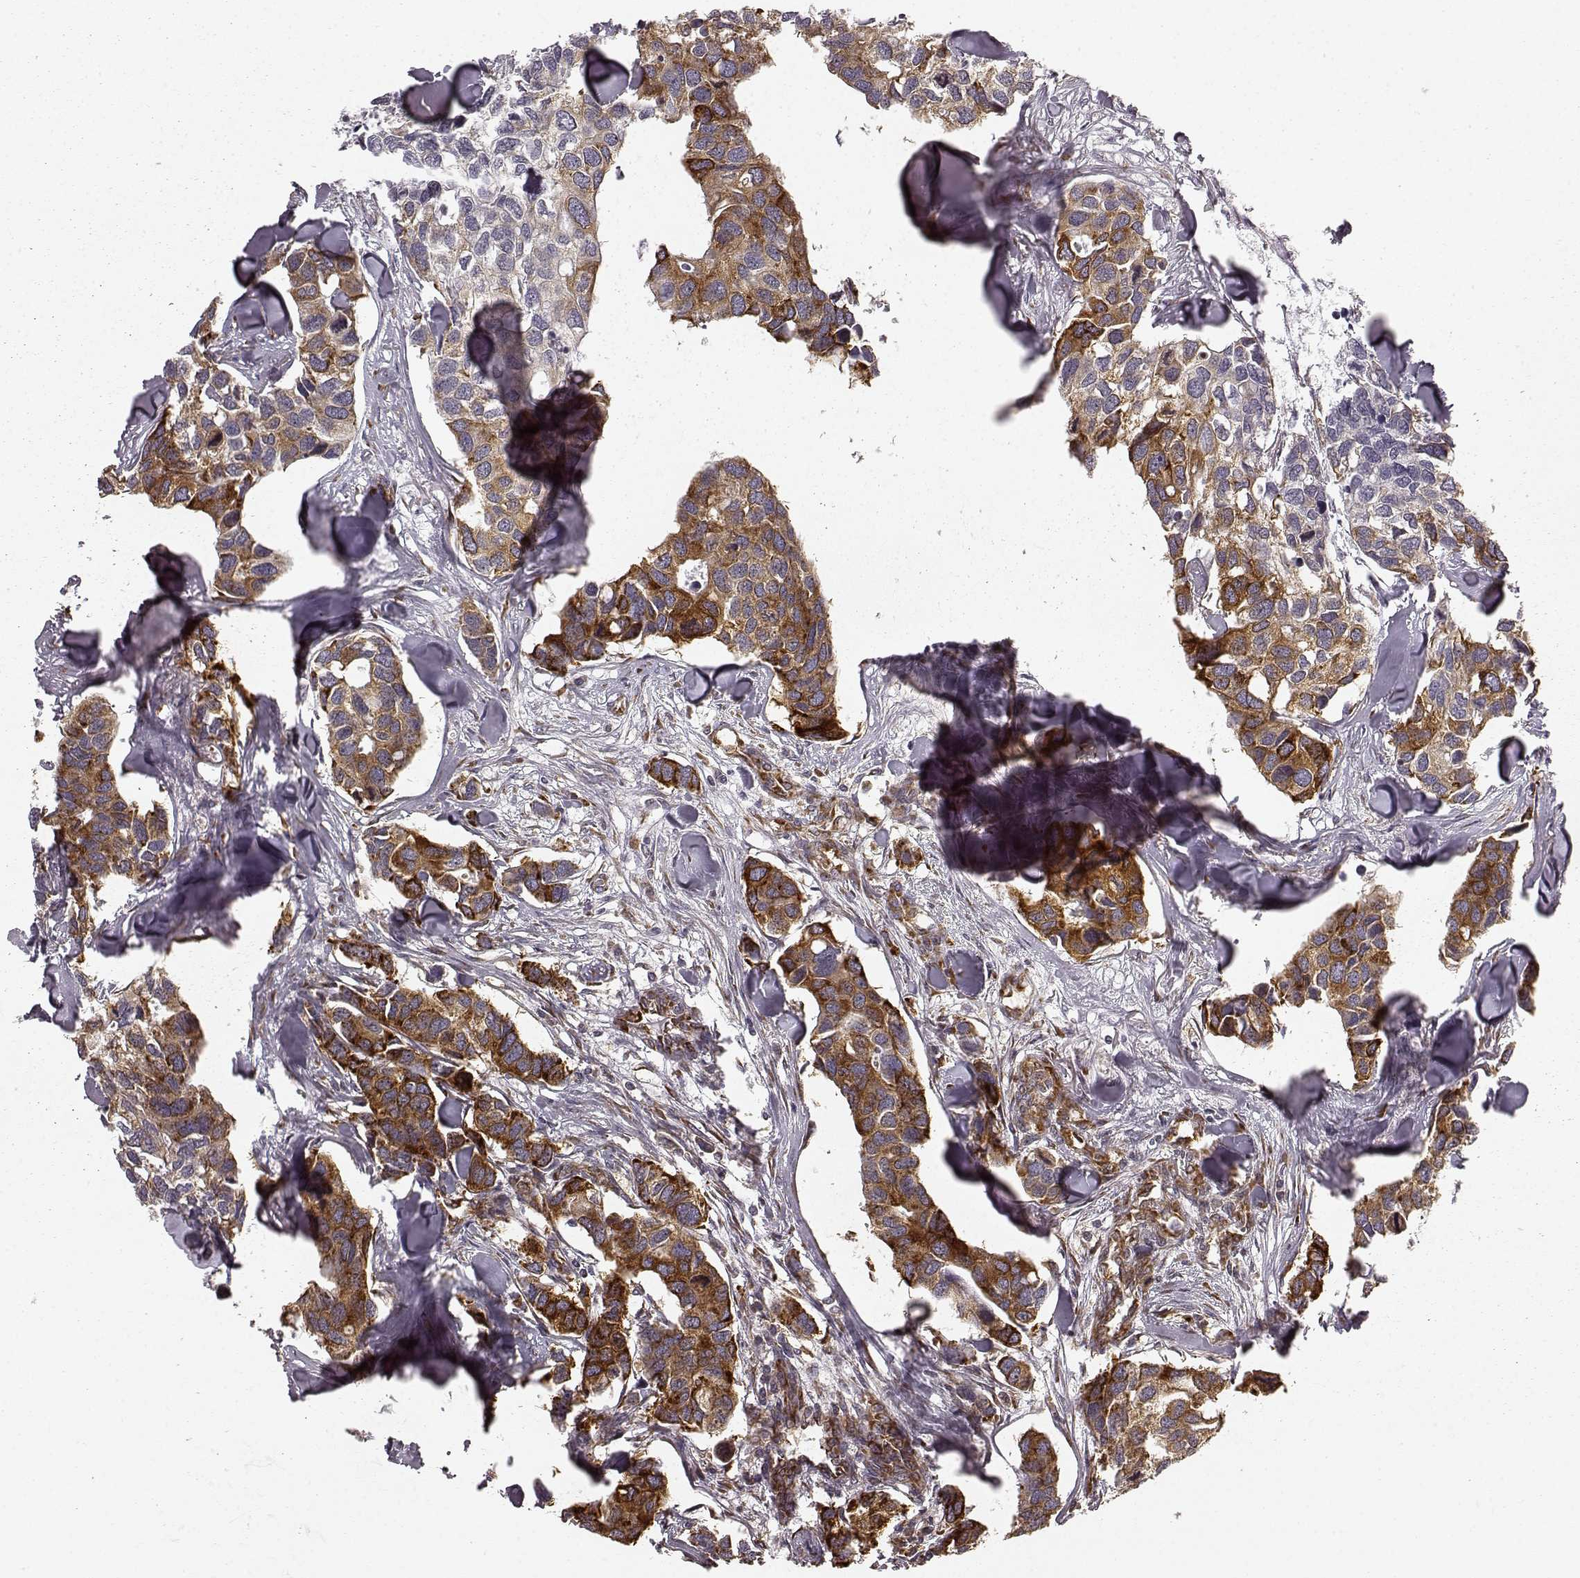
{"staining": {"intensity": "moderate", "quantity": ">75%", "location": "cytoplasmic/membranous"}, "tissue": "breast cancer", "cell_type": "Tumor cells", "image_type": "cancer", "snomed": [{"axis": "morphology", "description": "Duct carcinoma"}, {"axis": "topography", "description": "Breast"}], "caption": "Immunohistochemistry (IHC) staining of intraductal carcinoma (breast), which demonstrates medium levels of moderate cytoplasmic/membranous staining in approximately >75% of tumor cells indicating moderate cytoplasmic/membranous protein staining. The staining was performed using DAB (3,3'-diaminobenzidine) (brown) for protein detection and nuclei were counterstained in hematoxylin (blue).", "gene": "TMEM14A", "patient": {"sex": "female", "age": 83}}